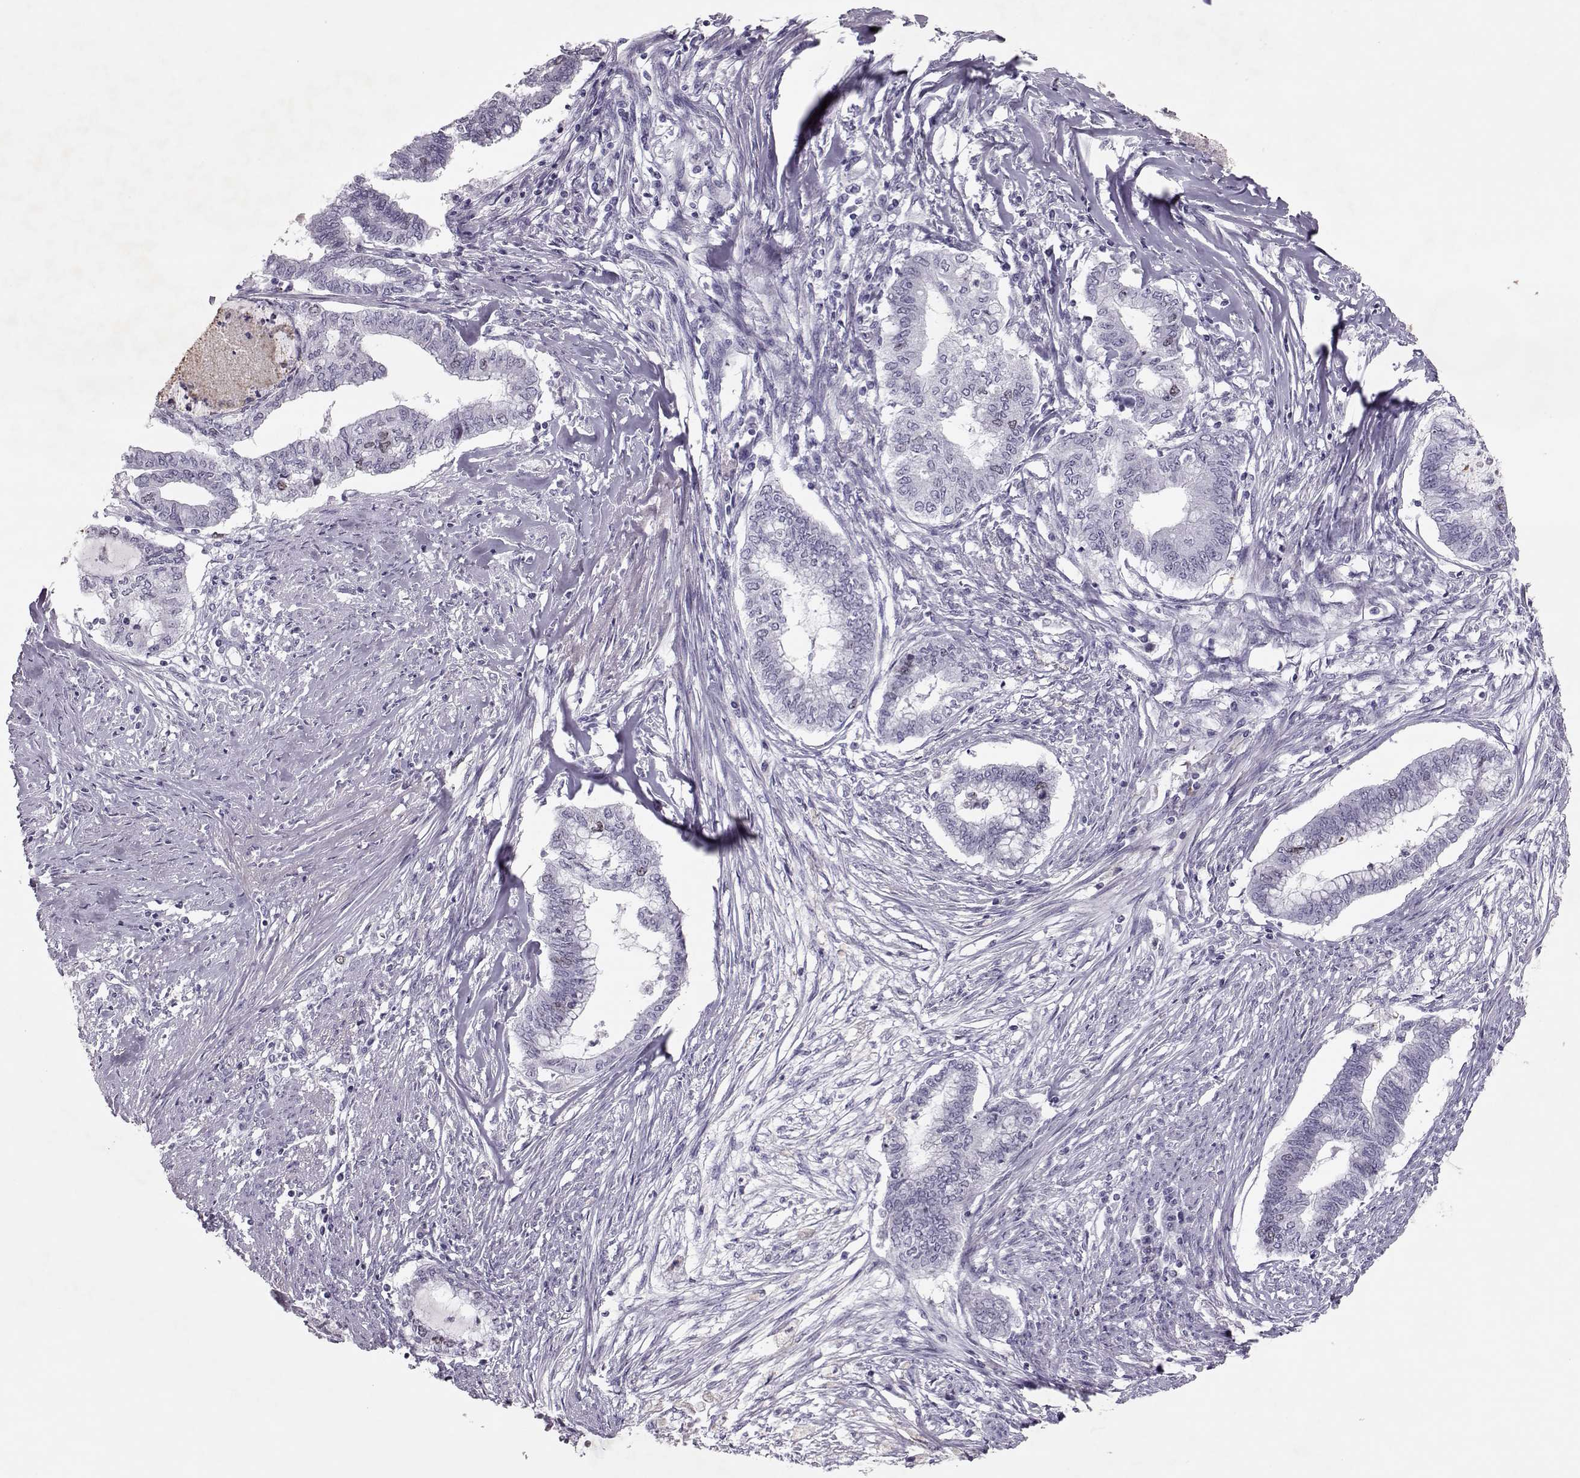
{"staining": {"intensity": "weak", "quantity": "<25%", "location": "nuclear"}, "tissue": "endometrial cancer", "cell_type": "Tumor cells", "image_type": "cancer", "snomed": [{"axis": "morphology", "description": "Adenocarcinoma, NOS"}, {"axis": "topography", "description": "Endometrium"}], "caption": "Tumor cells are negative for protein expression in human endometrial adenocarcinoma. (Stains: DAB IHC with hematoxylin counter stain, Microscopy: brightfield microscopy at high magnification).", "gene": "SGO1", "patient": {"sex": "female", "age": 79}}